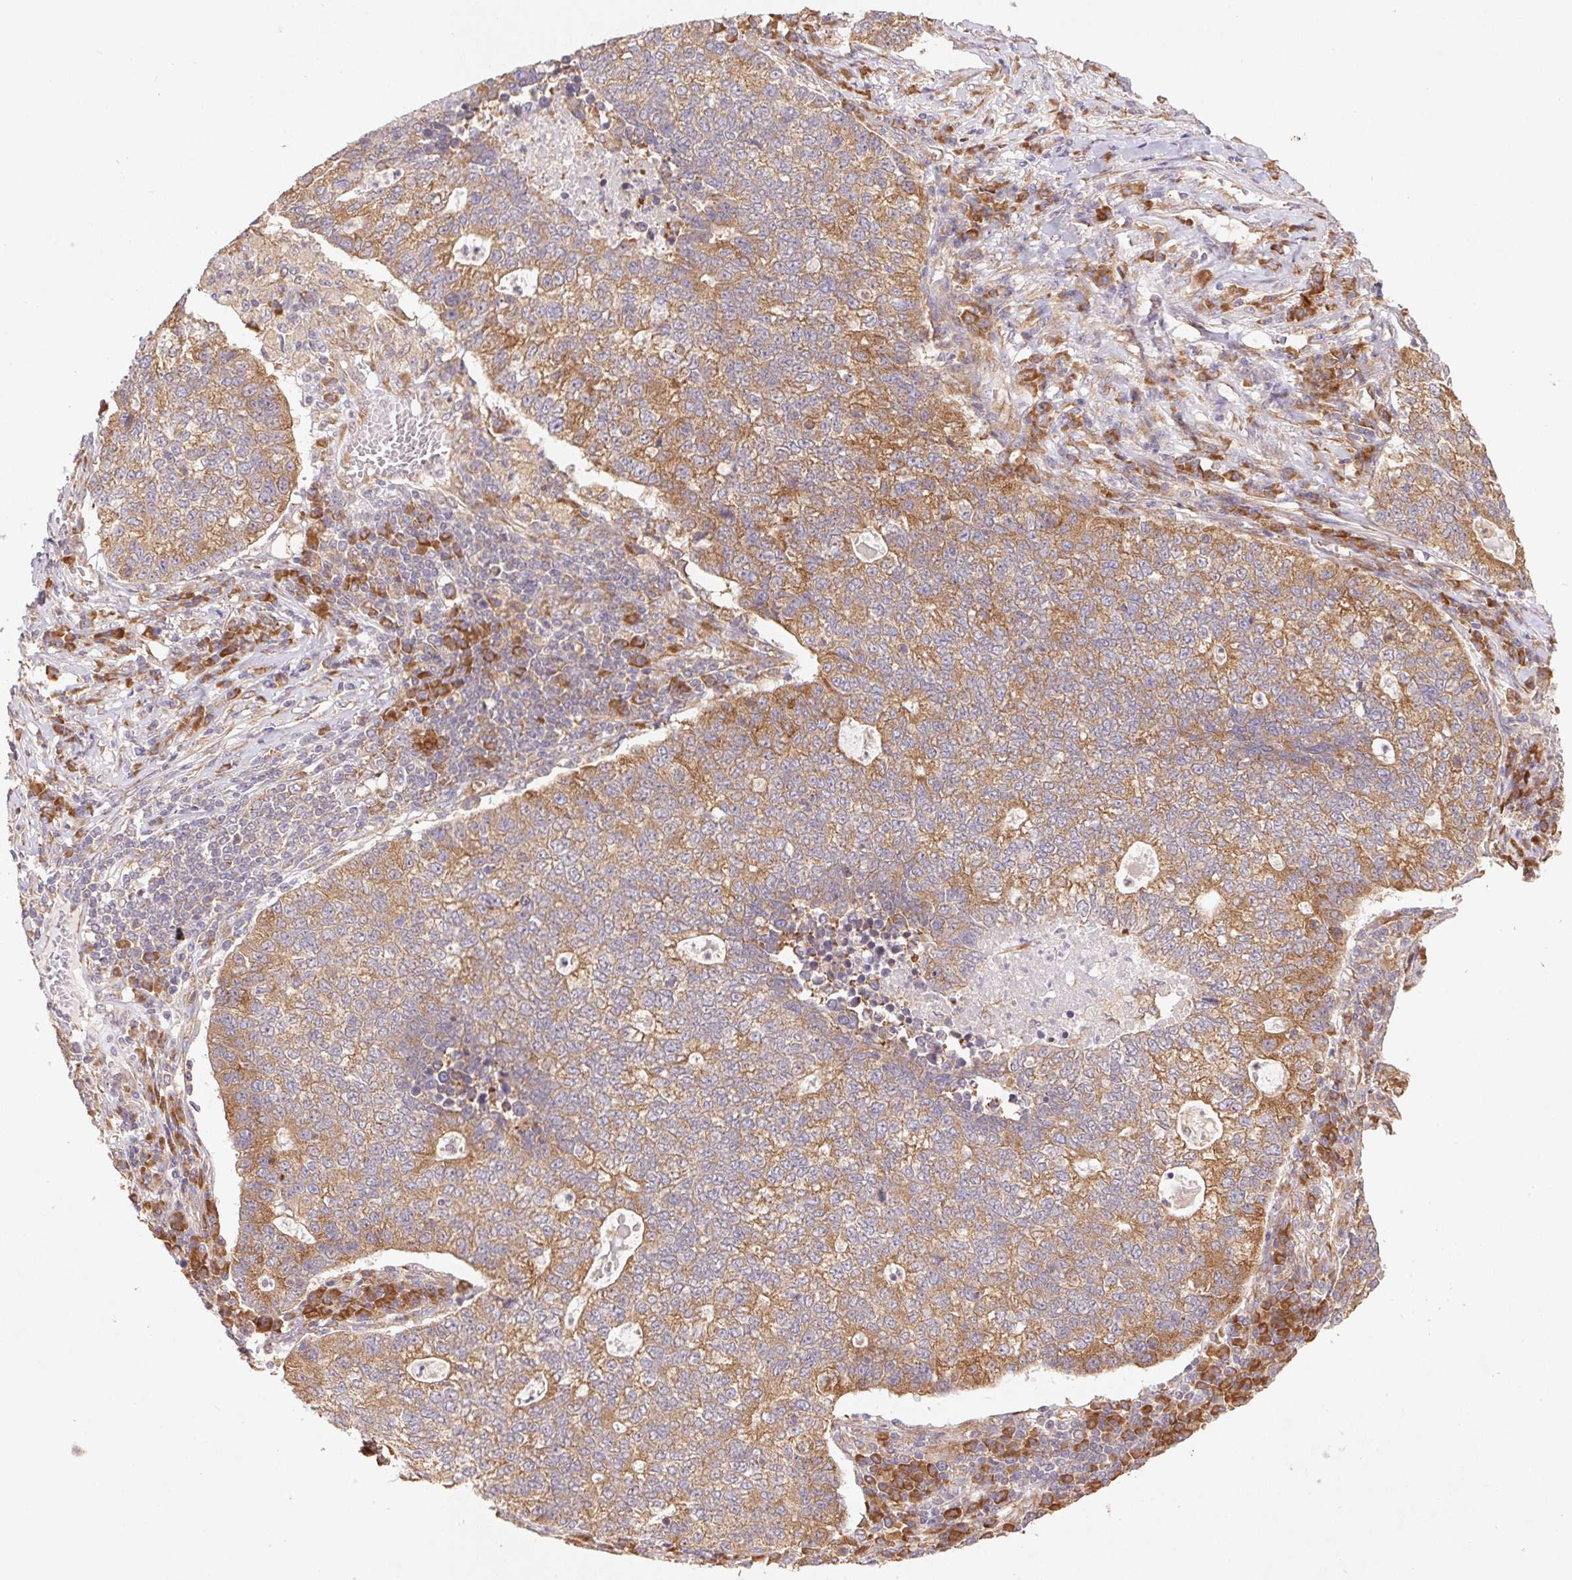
{"staining": {"intensity": "moderate", "quantity": "25%-75%", "location": "cytoplasmic/membranous"}, "tissue": "lung cancer", "cell_type": "Tumor cells", "image_type": "cancer", "snomed": [{"axis": "morphology", "description": "Adenocarcinoma, NOS"}, {"axis": "topography", "description": "Lung"}], "caption": "This is a histology image of immunohistochemistry staining of lung cancer, which shows moderate expression in the cytoplasmic/membranous of tumor cells.", "gene": "RPL27A", "patient": {"sex": "male", "age": 57}}